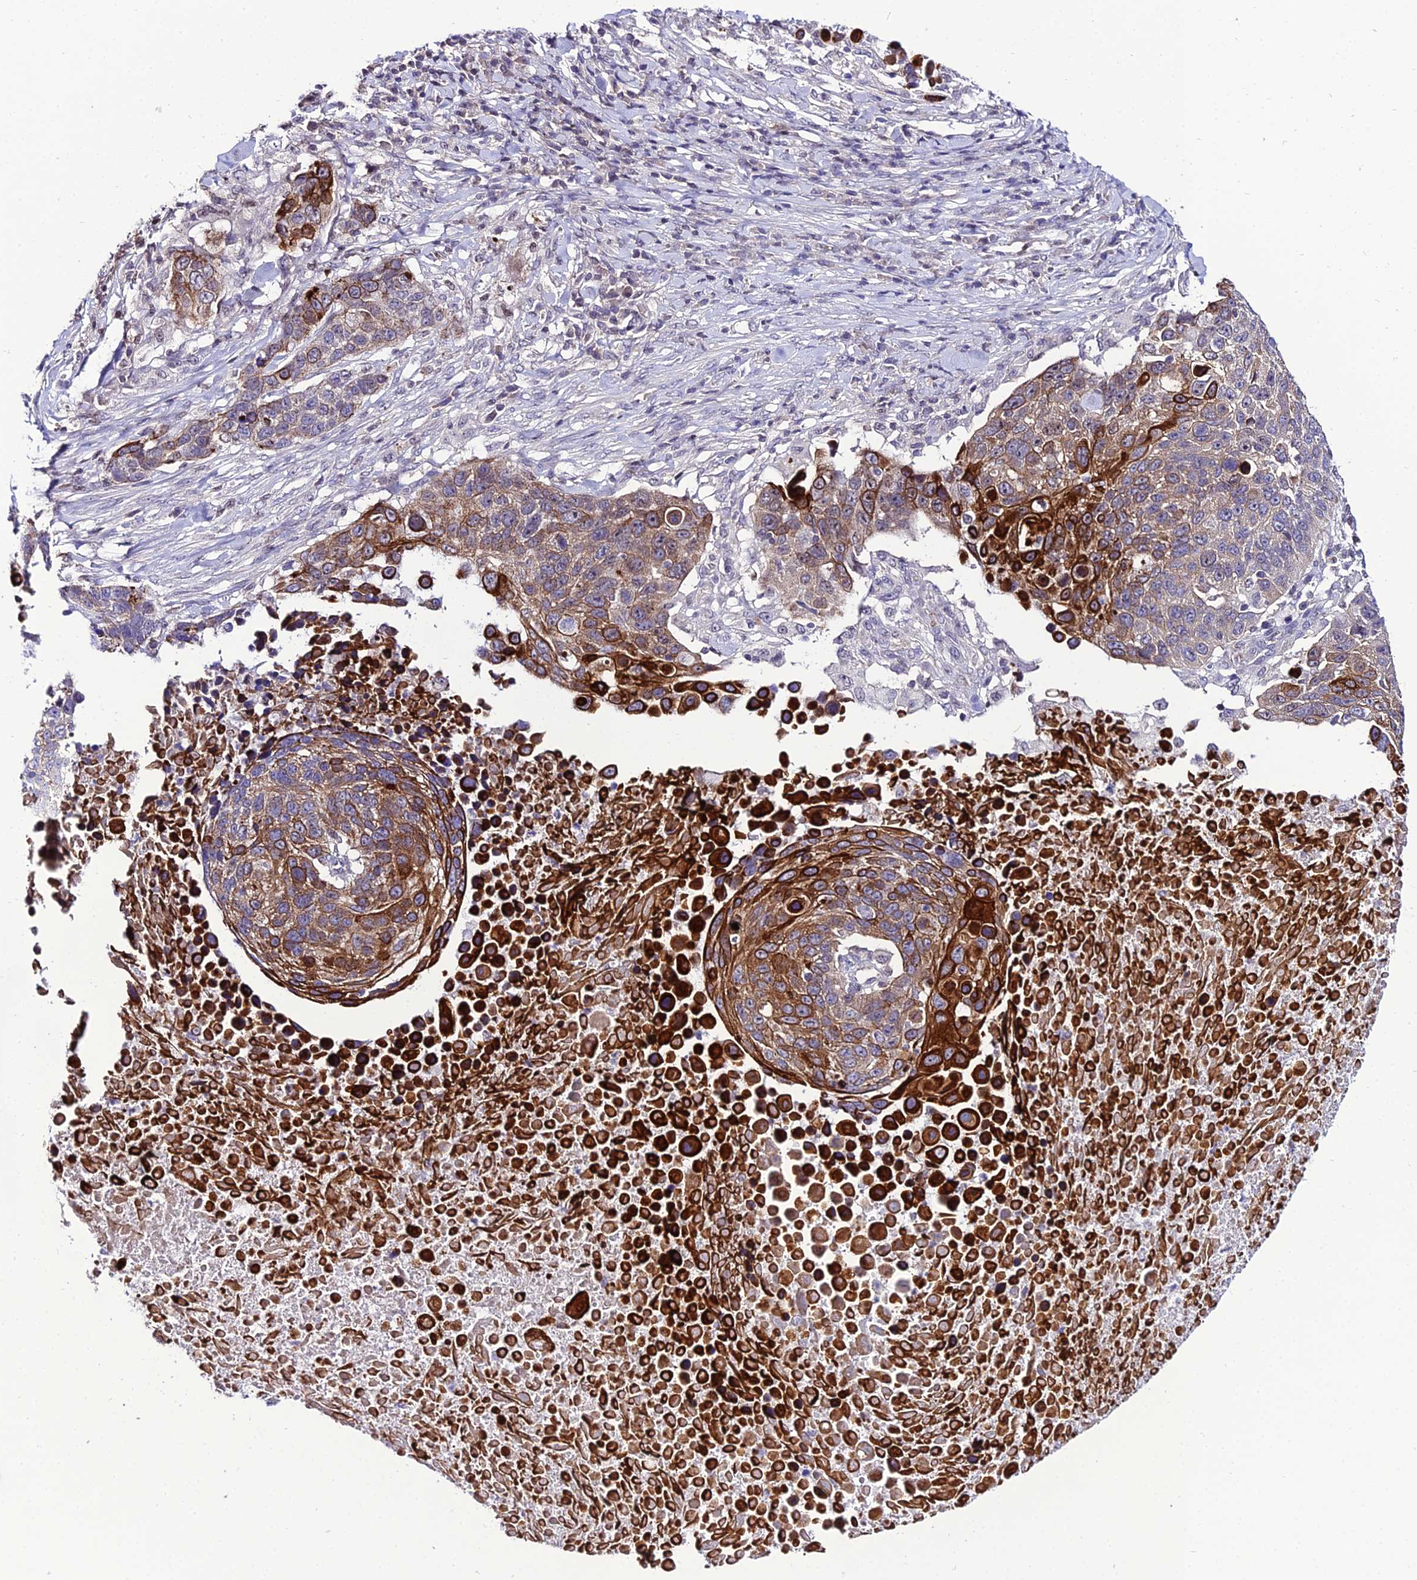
{"staining": {"intensity": "strong", "quantity": "<25%", "location": "cytoplasmic/membranous,nuclear"}, "tissue": "lung cancer", "cell_type": "Tumor cells", "image_type": "cancer", "snomed": [{"axis": "morphology", "description": "Normal tissue, NOS"}, {"axis": "morphology", "description": "Squamous cell carcinoma, NOS"}, {"axis": "topography", "description": "Lymph node"}, {"axis": "topography", "description": "Lung"}], "caption": "Human lung cancer (squamous cell carcinoma) stained with a protein marker reveals strong staining in tumor cells.", "gene": "SHQ1", "patient": {"sex": "male", "age": 66}}